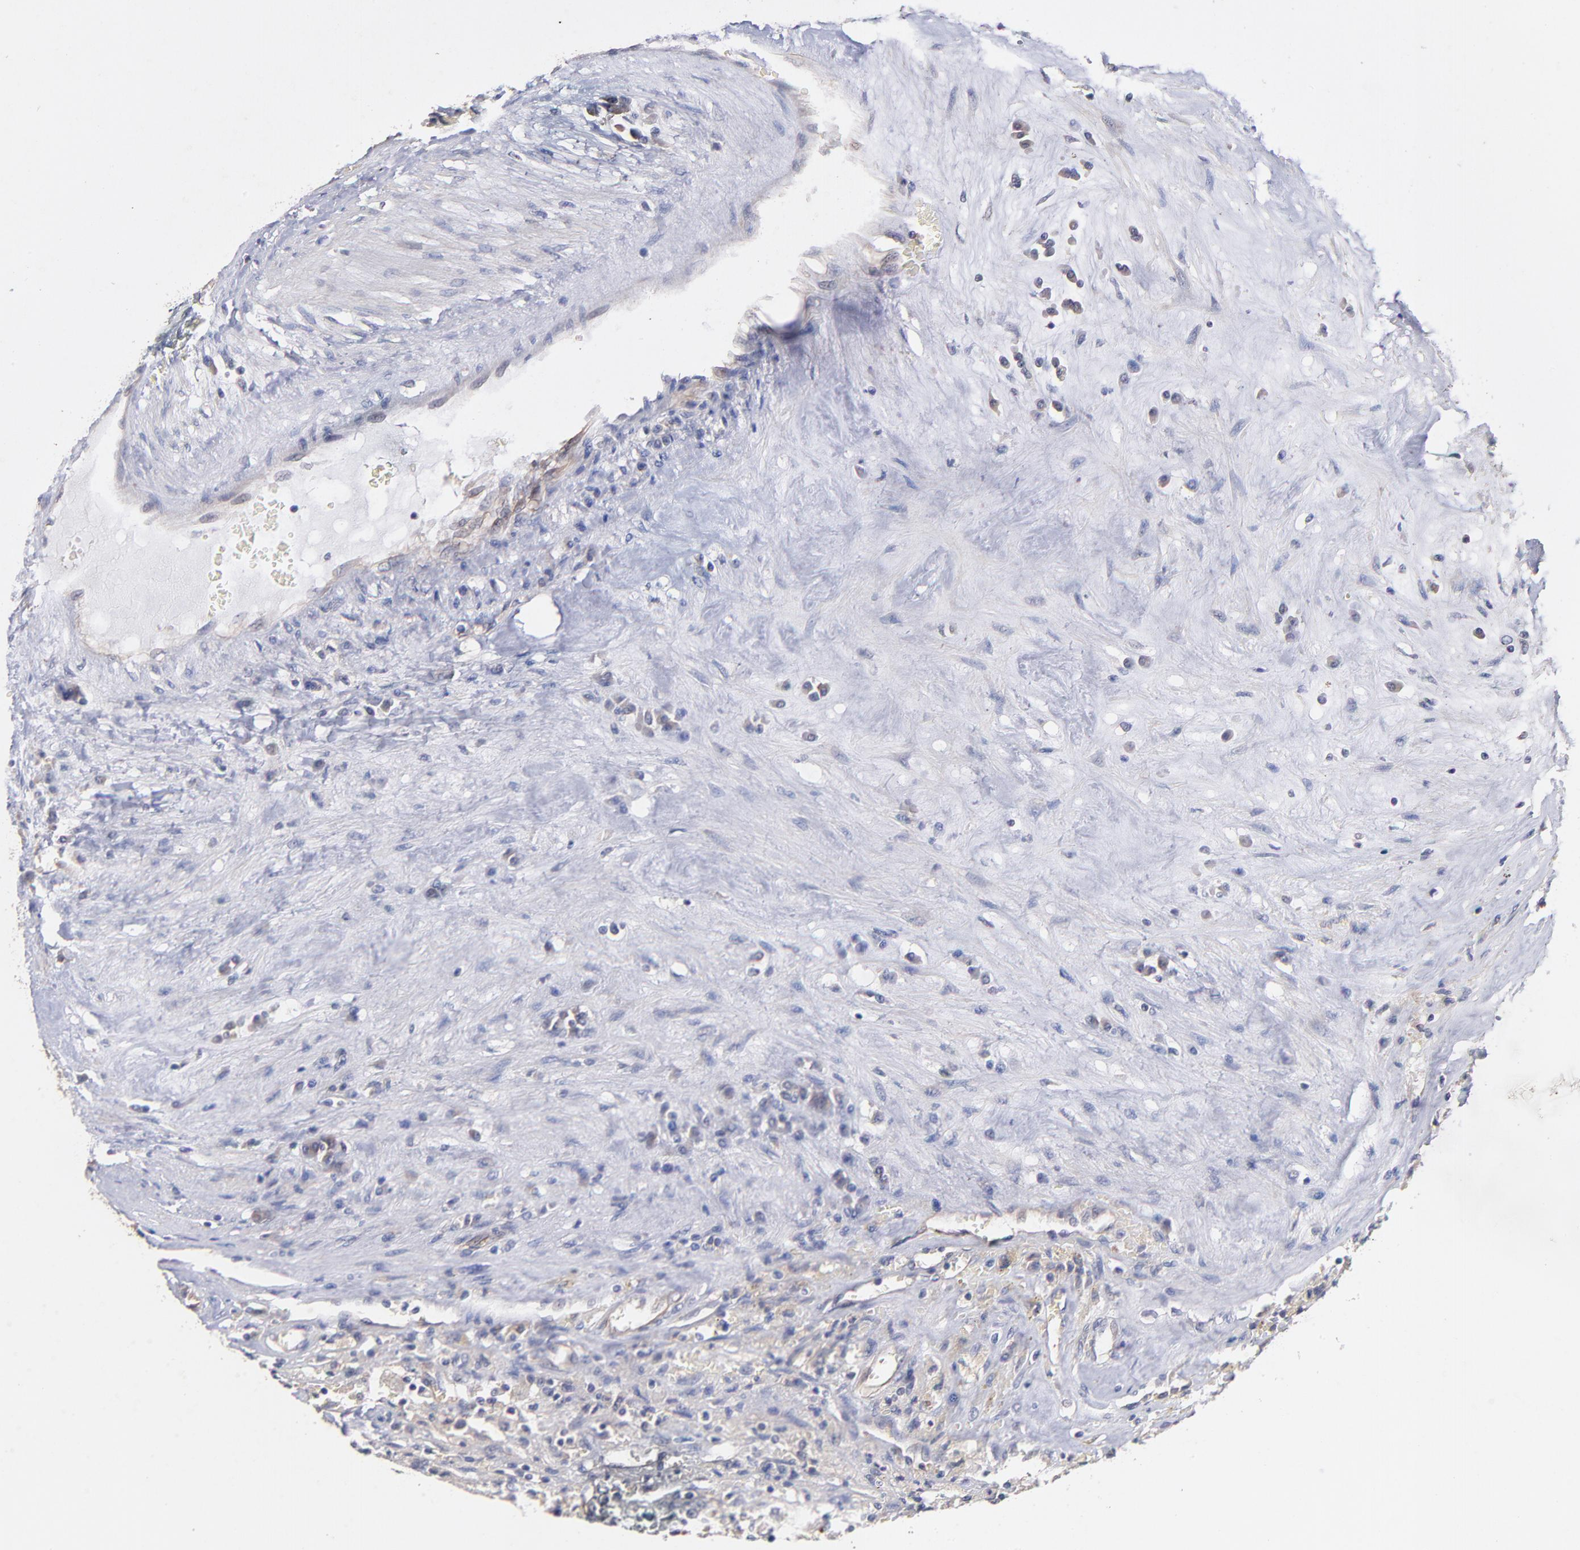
{"staining": {"intensity": "weak", "quantity": "<25%", "location": "cytoplasmic/membranous"}, "tissue": "renal cancer", "cell_type": "Tumor cells", "image_type": "cancer", "snomed": [{"axis": "morphology", "description": "Normal tissue, NOS"}, {"axis": "morphology", "description": "Adenocarcinoma, NOS"}, {"axis": "topography", "description": "Kidney"}], "caption": "Immunohistochemical staining of renal cancer exhibits no significant positivity in tumor cells. Nuclei are stained in blue.", "gene": "STAP2", "patient": {"sex": "male", "age": 71}}